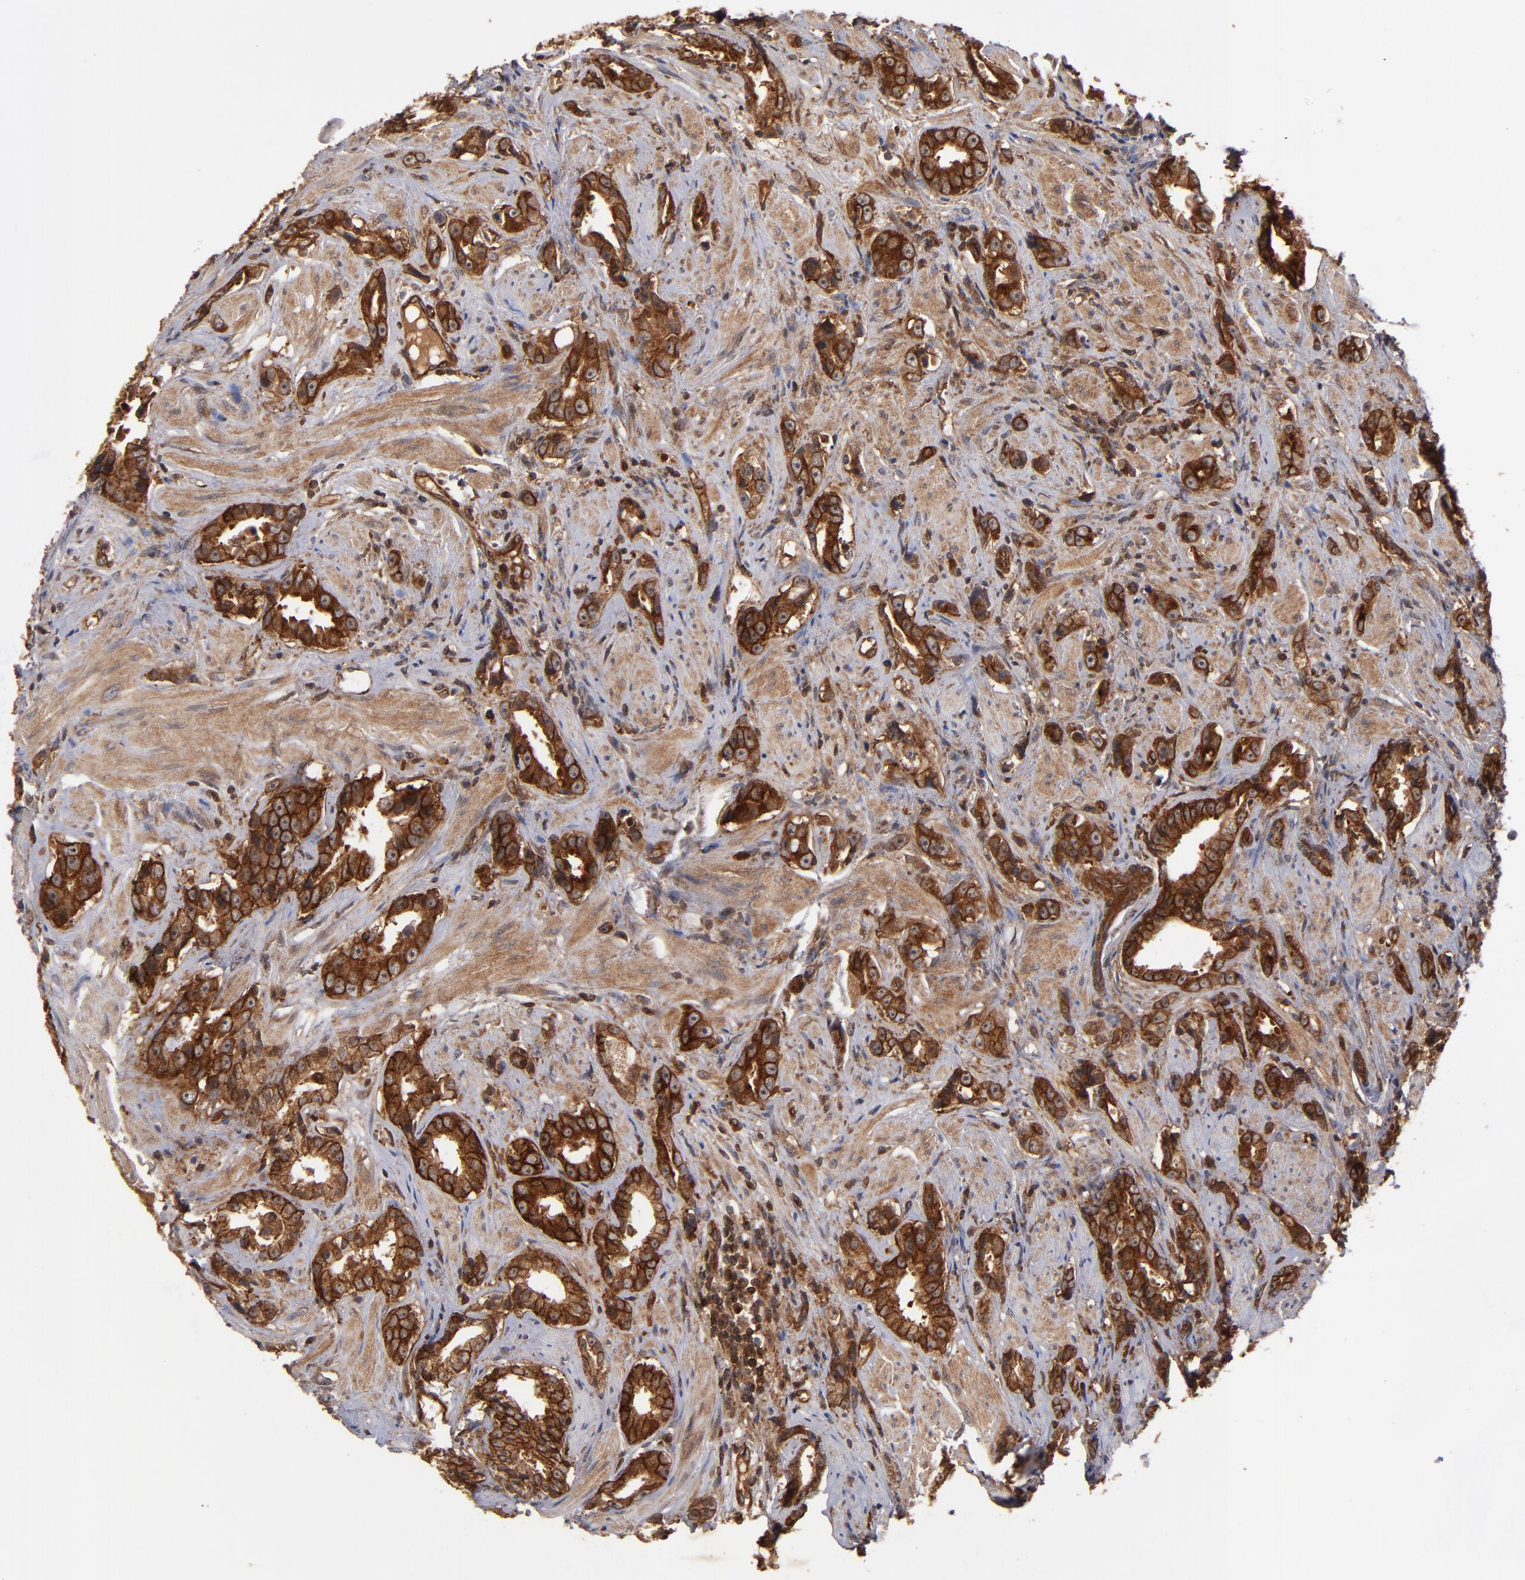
{"staining": {"intensity": "strong", "quantity": ">75%", "location": "cytoplasmic/membranous"}, "tissue": "prostate cancer", "cell_type": "Tumor cells", "image_type": "cancer", "snomed": [{"axis": "morphology", "description": "Adenocarcinoma, Medium grade"}, {"axis": "topography", "description": "Prostate"}], "caption": "Approximately >75% of tumor cells in adenocarcinoma (medium-grade) (prostate) exhibit strong cytoplasmic/membranous protein staining as visualized by brown immunohistochemical staining.", "gene": "BDKRB1", "patient": {"sex": "male", "age": 53}}